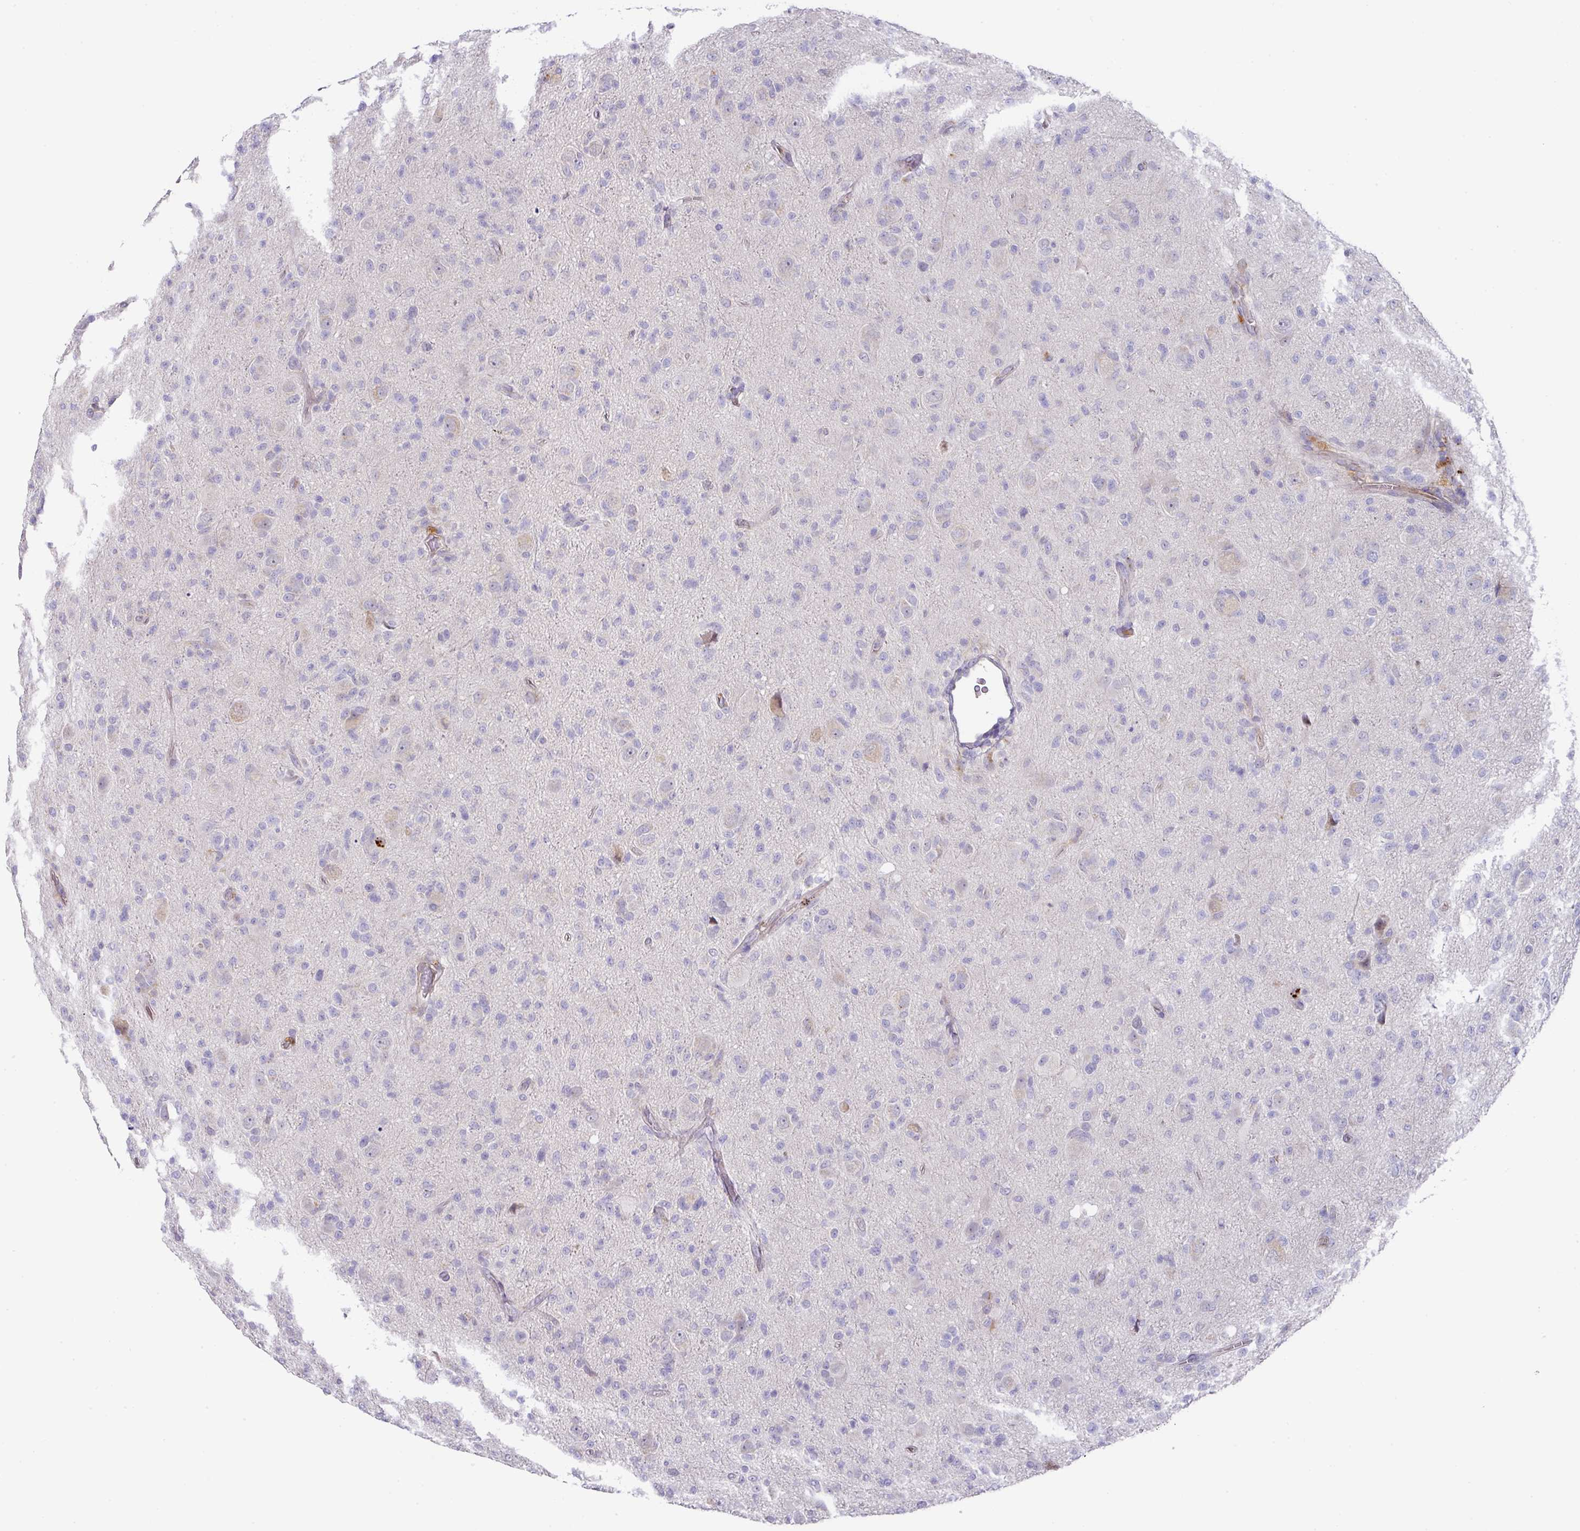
{"staining": {"intensity": "negative", "quantity": "none", "location": "none"}, "tissue": "glioma", "cell_type": "Tumor cells", "image_type": "cancer", "snomed": [{"axis": "morphology", "description": "Glioma, malignant, High grade"}, {"axis": "topography", "description": "Brain"}], "caption": "An immunohistochemistry (IHC) micrograph of glioma is shown. There is no staining in tumor cells of glioma. Brightfield microscopy of IHC stained with DAB (3,3'-diaminobenzidine) (brown) and hematoxylin (blue), captured at high magnification.", "gene": "TARM1", "patient": {"sex": "female", "age": 57}}